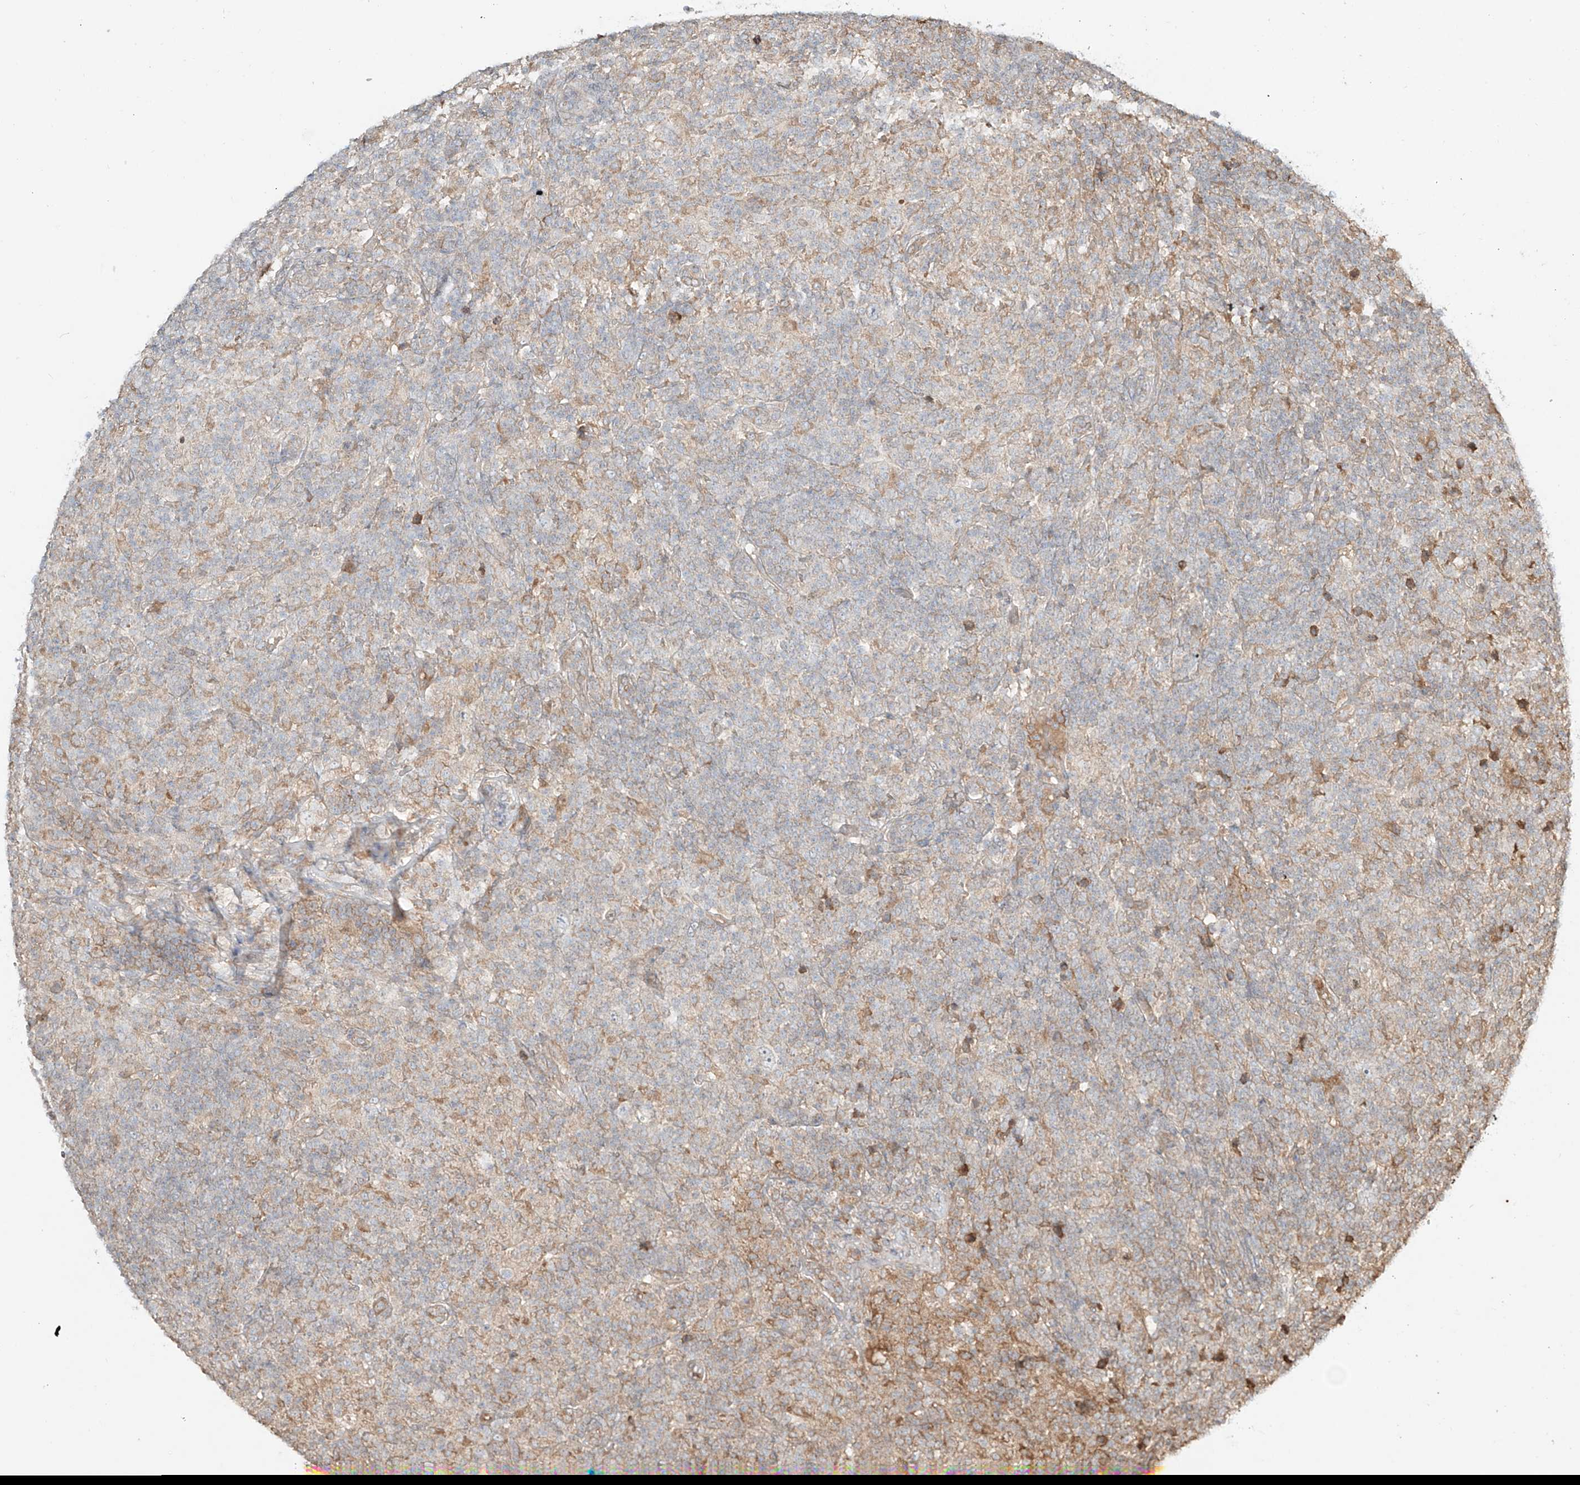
{"staining": {"intensity": "negative", "quantity": "none", "location": "none"}, "tissue": "lymphoma", "cell_type": "Tumor cells", "image_type": "cancer", "snomed": [{"axis": "morphology", "description": "Hodgkin's disease, NOS"}, {"axis": "topography", "description": "Lymph node"}], "caption": "Hodgkin's disease was stained to show a protein in brown. There is no significant expression in tumor cells.", "gene": "ERO1A", "patient": {"sex": "male", "age": 70}}